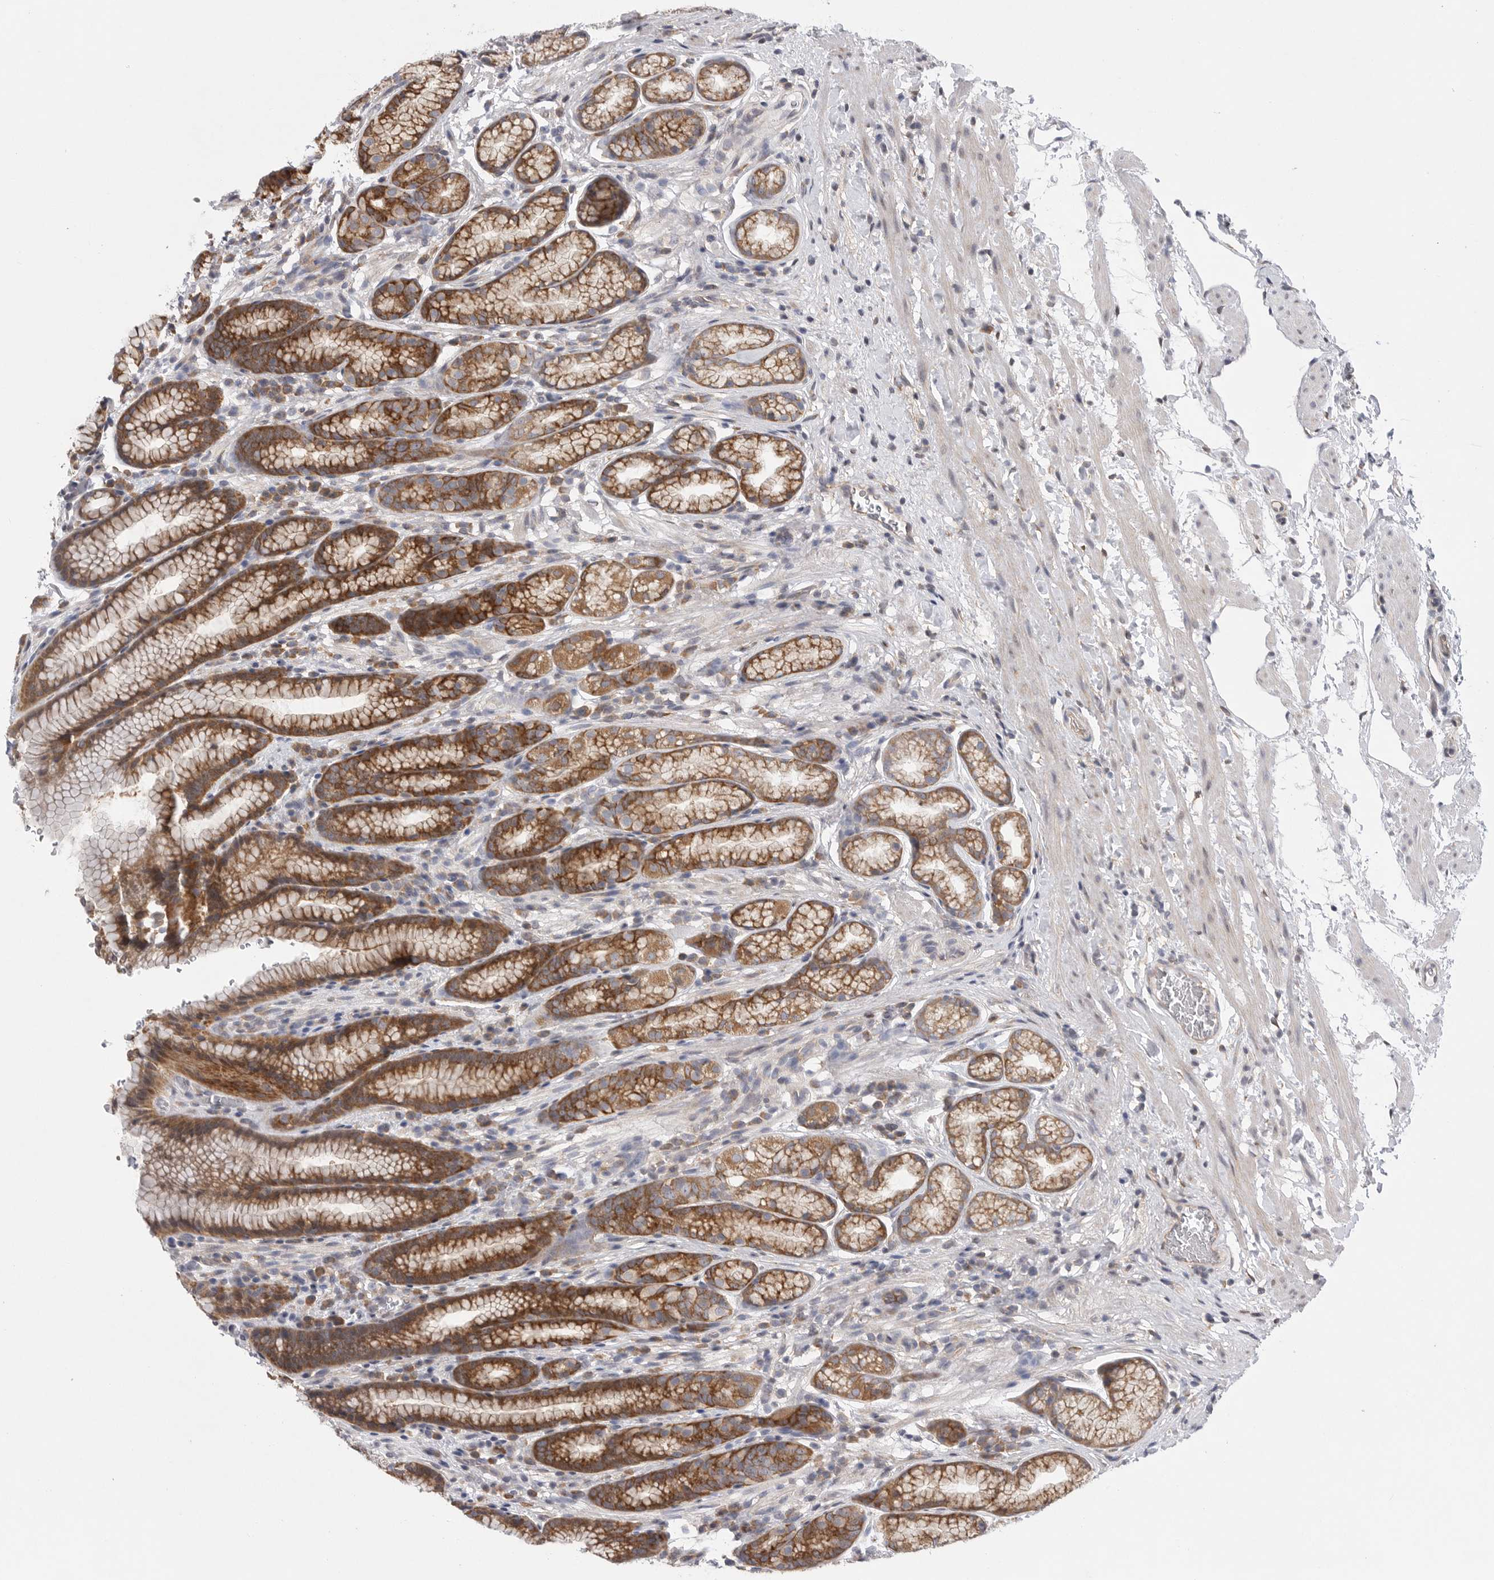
{"staining": {"intensity": "strong", "quantity": ">75%", "location": "cytoplasmic/membranous"}, "tissue": "stomach", "cell_type": "Glandular cells", "image_type": "normal", "snomed": [{"axis": "morphology", "description": "Normal tissue, NOS"}, {"axis": "topography", "description": "Stomach"}], "caption": "Glandular cells exhibit strong cytoplasmic/membranous staining in approximately >75% of cells in benign stomach.", "gene": "FBXO43", "patient": {"sex": "male", "age": 42}}